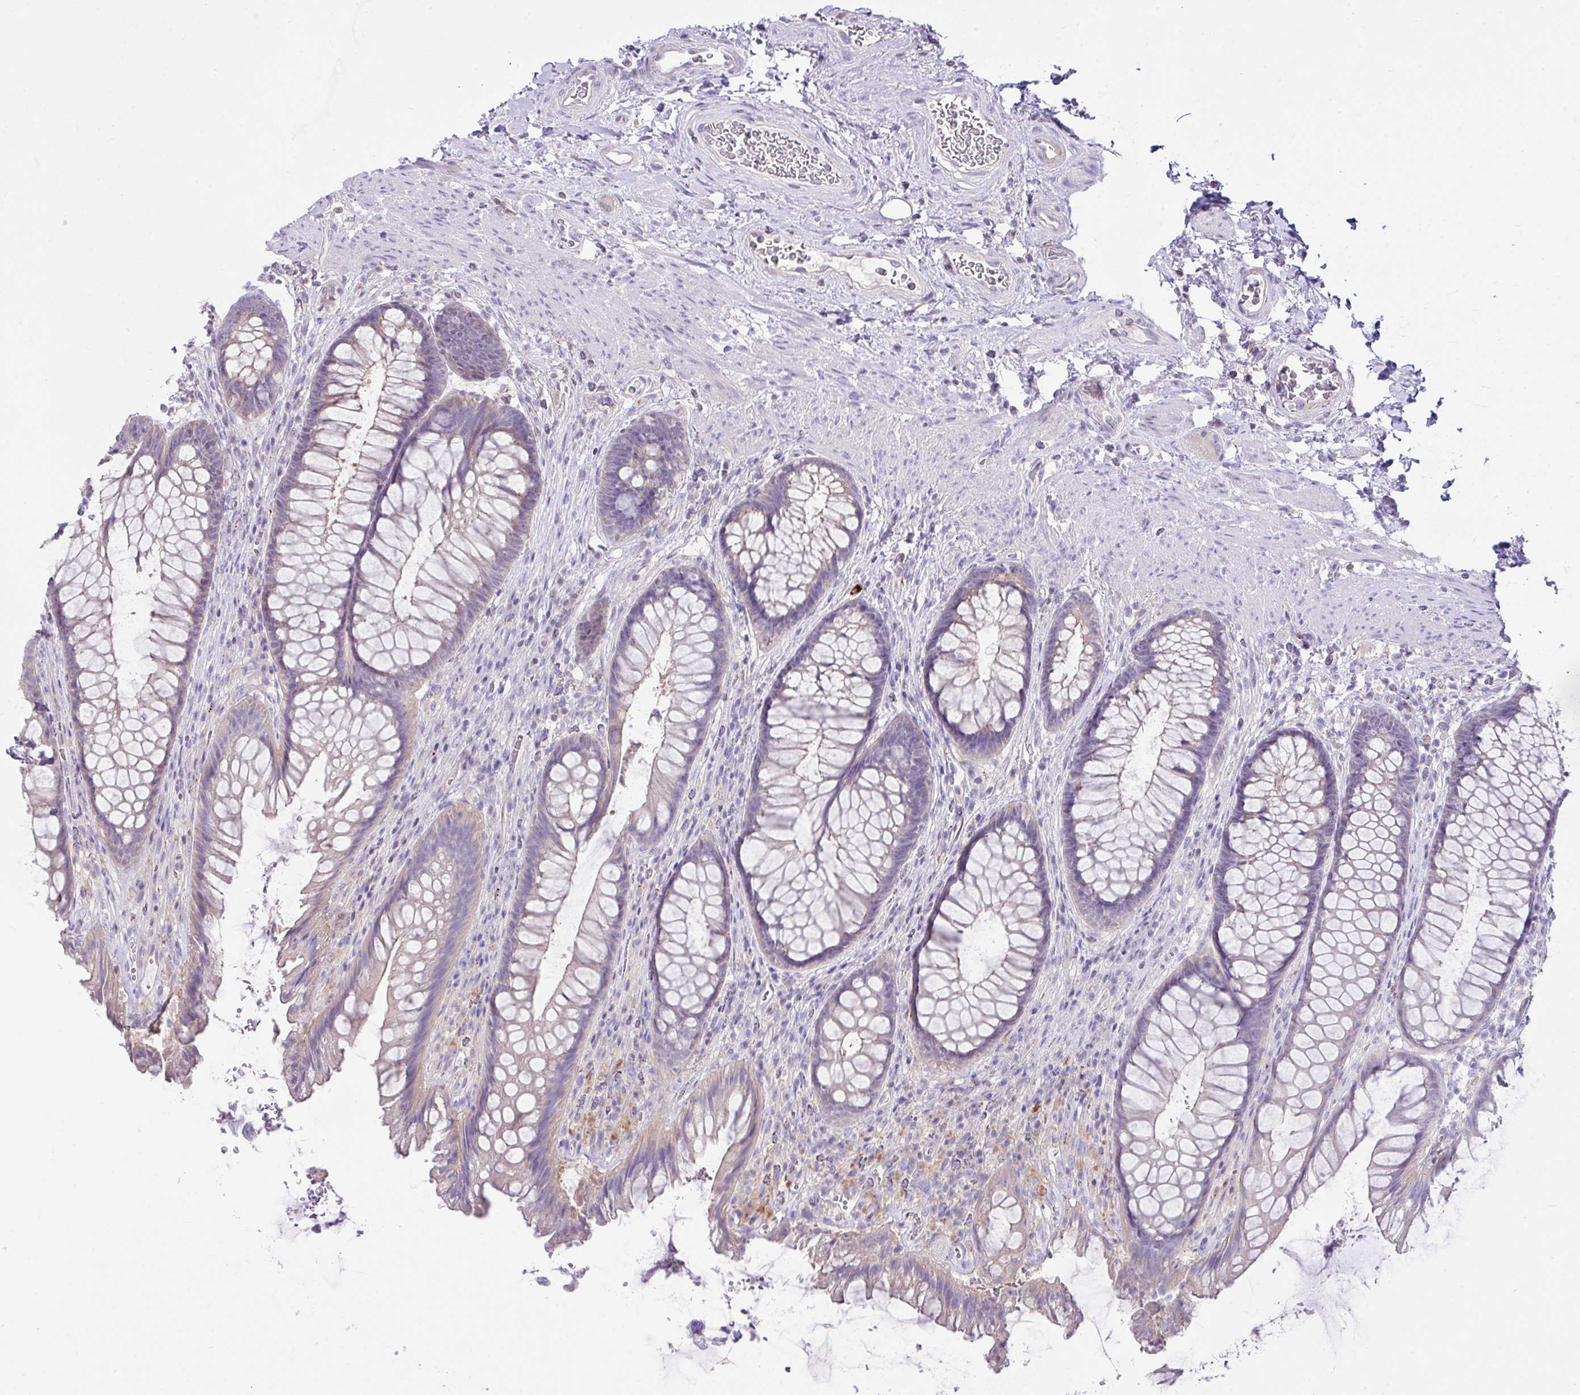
{"staining": {"intensity": "weak", "quantity": ">75%", "location": "cytoplasmic/membranous"}, "tissue": "rectum", "cell_type": "Glandular cells", "image_type": "normal", "snomed": [{"axis": "morphology", "description": "Normal tissue, NOS"}, {"axis": "topography", "description": "Rectum"}], "caption": "Immunohistochemistry (IHC) of unremarkable human rectum displays low levels of weak cytoplasmic/membranous staining in about >75% of glandular cells. The protein of interest is shown in brown color, while the nuclei are stained blue.", "gene": "D2HGDH", "patient": {"sex": "male", "age": 53}}